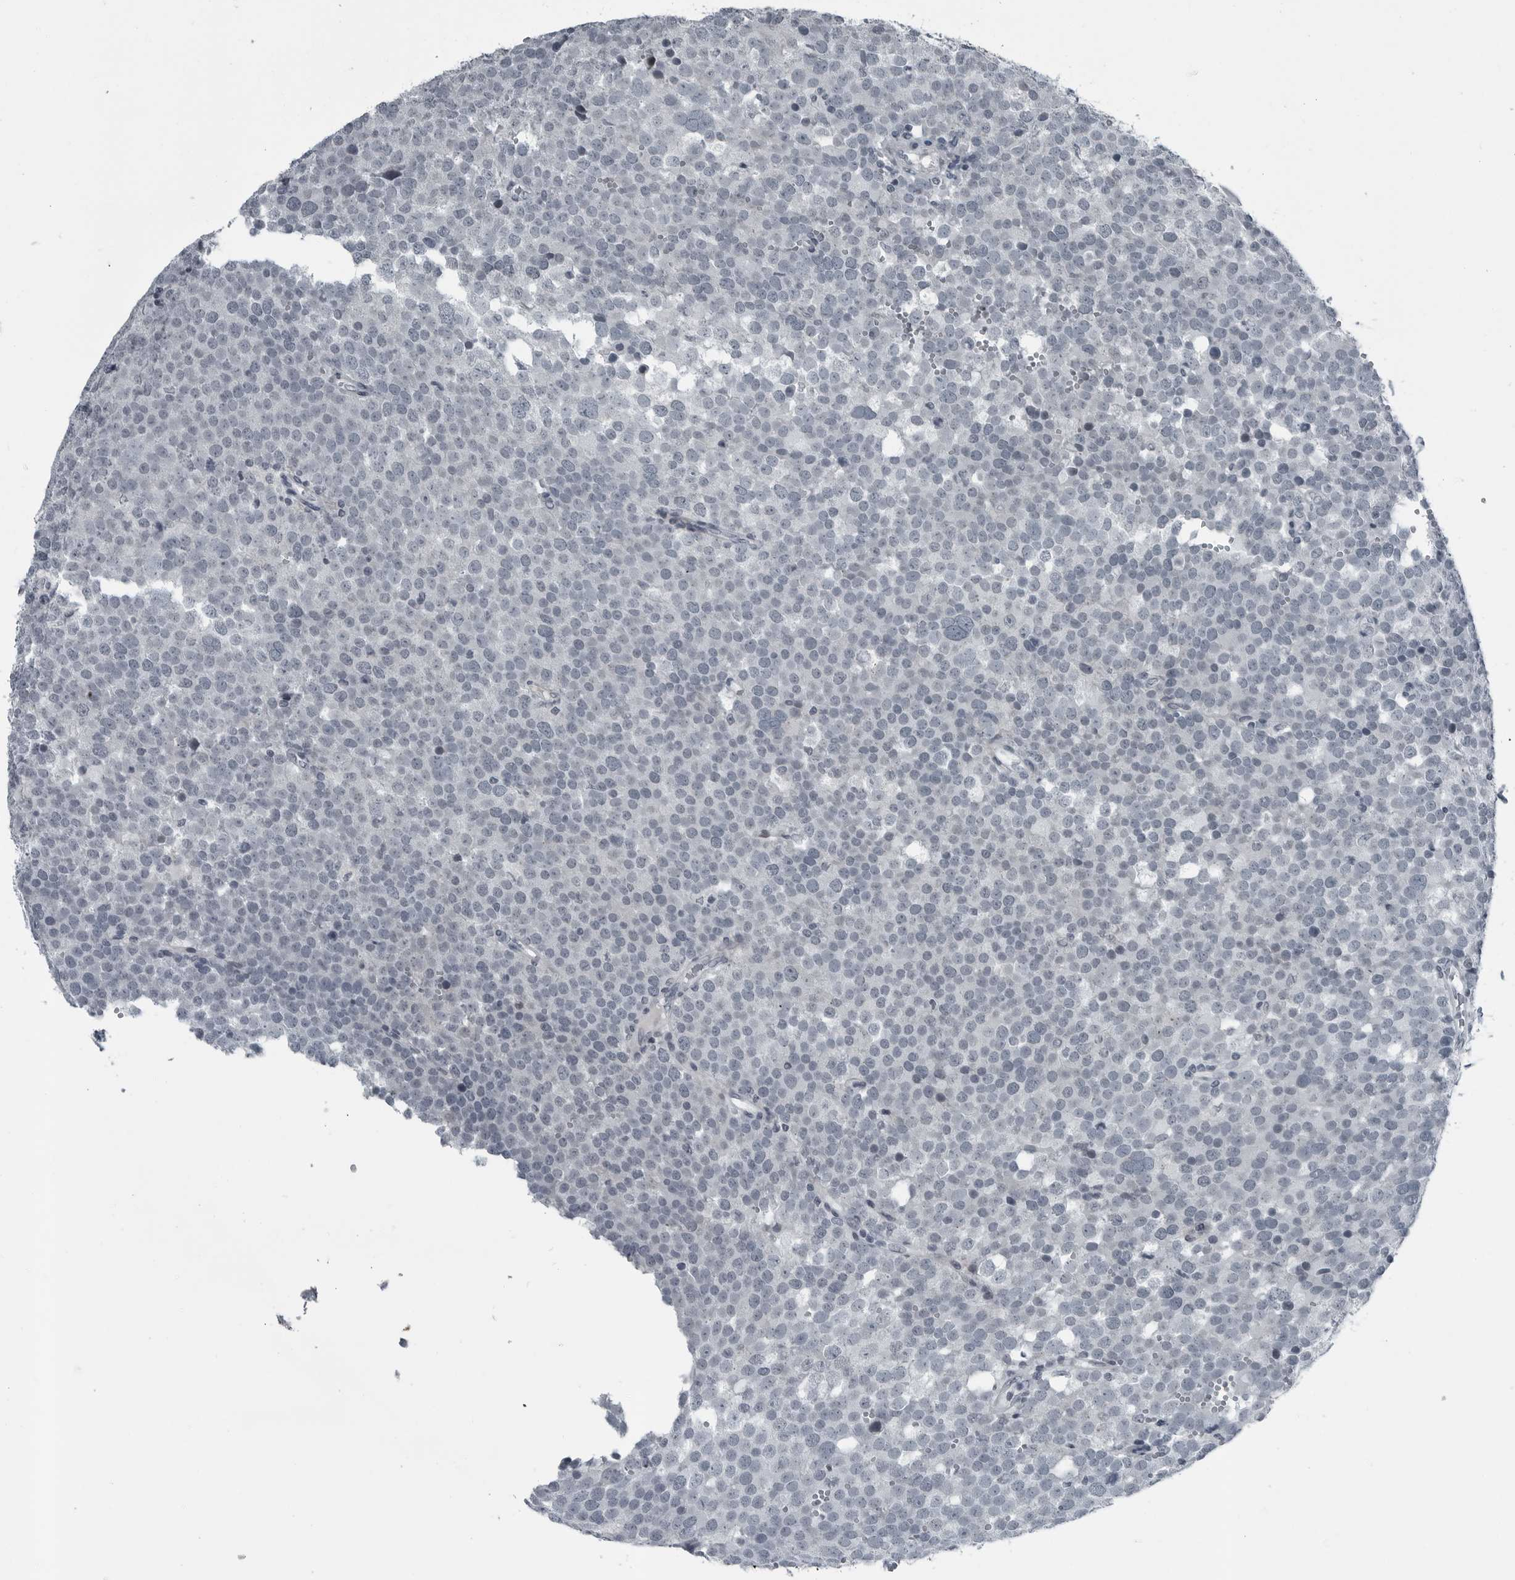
{"staining": {"intensity": "negative", "quantity": "none", "location": "none"}, "tissue": "testis cancer", "cell_type": "Tumor cells", "image_type": "cancer", "snomed": [{"axis": "morphology", "description": "Seminoma, NOS"}, {"axis": "topography", "description": "Testis"}], "caption": "The image shows no significant expression in tumor cells of testis cancer.", "gene": "DNAAF11", "patient": {"sex": "male", "age": 71}}